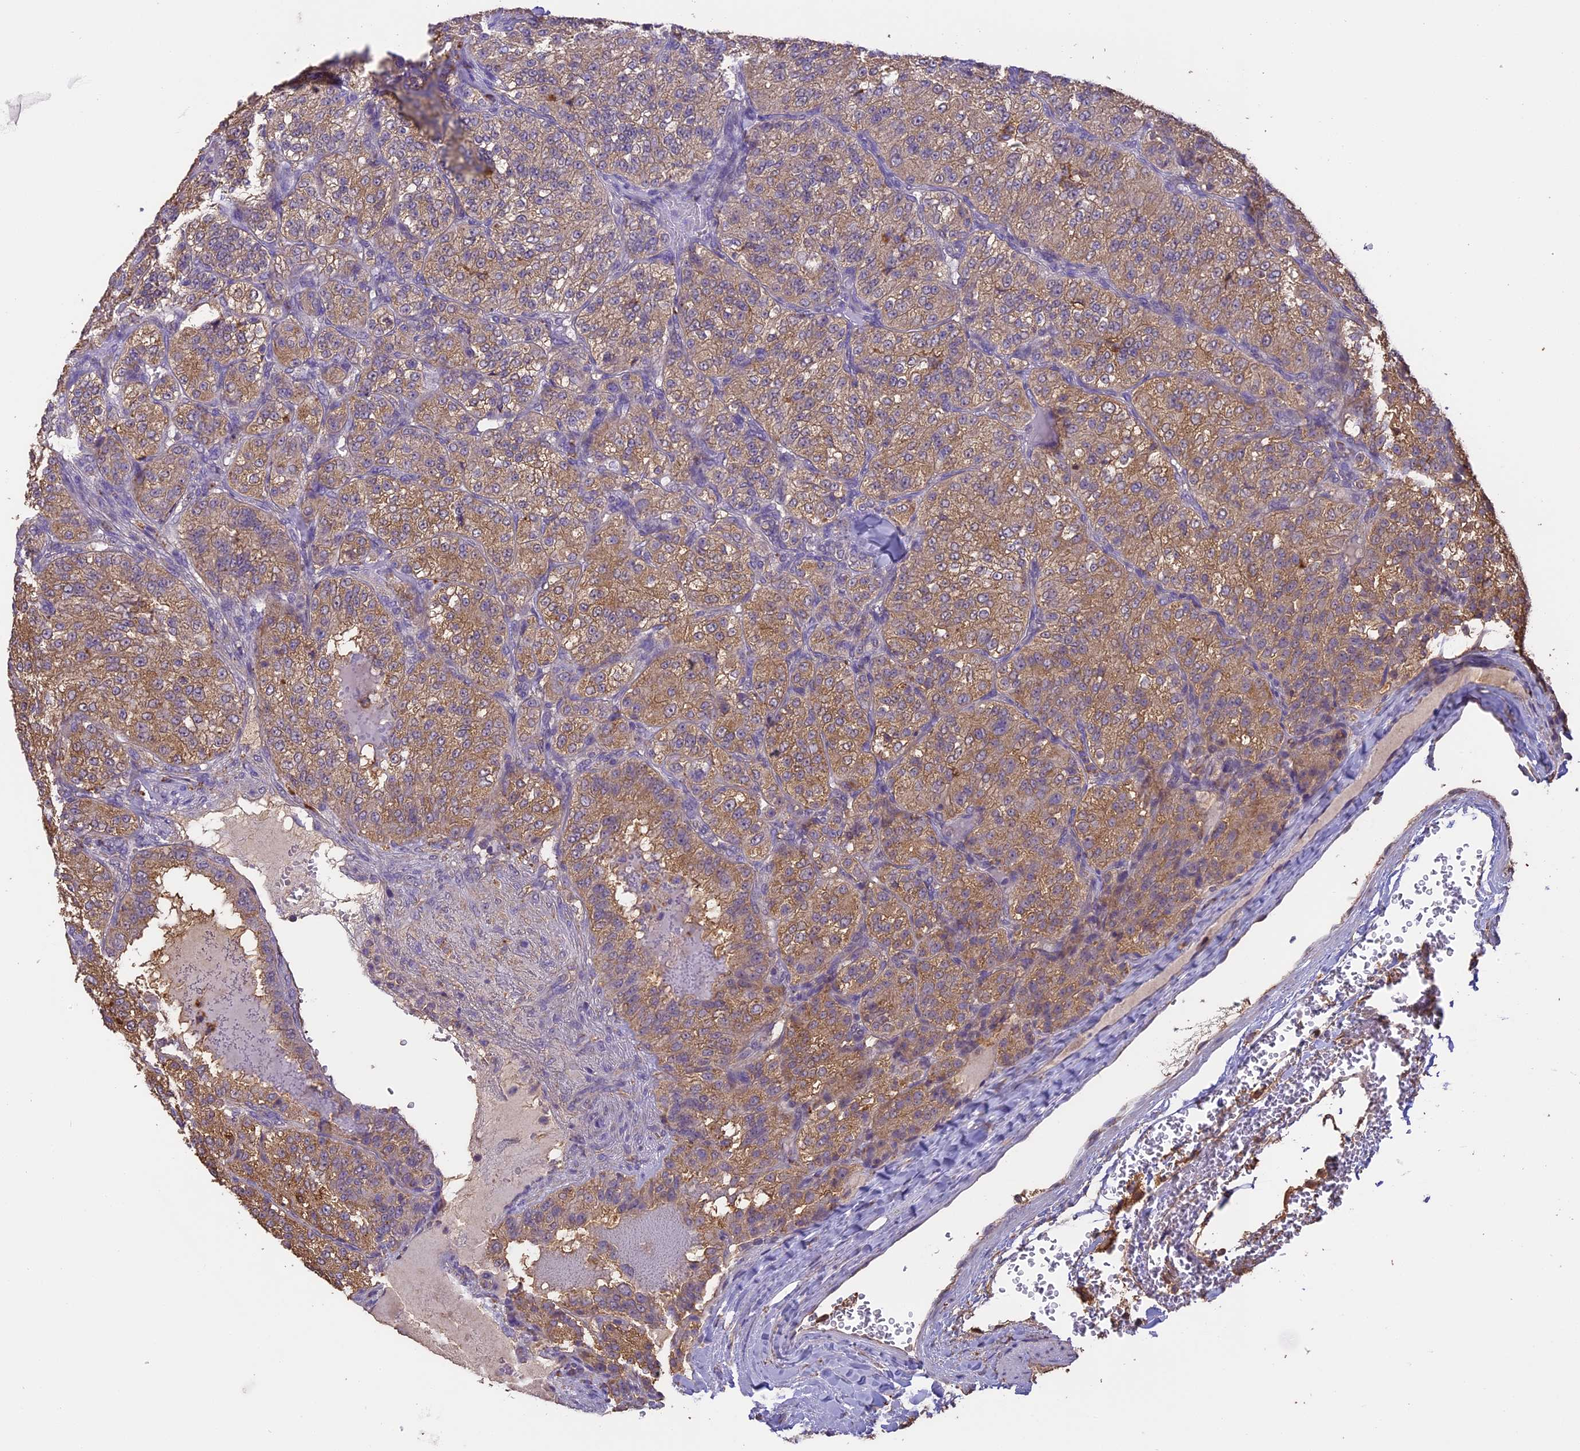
{"staining": {"intensity": "moderate", "quantity": "25%-75%", "location": "cytoplasmic/membranous"}, "tissue": "renal cancer", "cell_type": "Tumor cells", "image_type": "cancer", "snomed": [{"axis": "morphology", "description": "Adenocarcinoma, NOS"}, {"axis": "topography", "description": "Kidney"}], "caption": "Renal cancer was stained to show a protein in brown. There is medium levels of moderate cytoplasmic/membranous staining in approximately 25%-75% of tumor cells. (DAB IHC with brightfield microscopy, high magnification).", "gene": "ARHGAP19", "patient": {"sex": "female", "age": 63}}